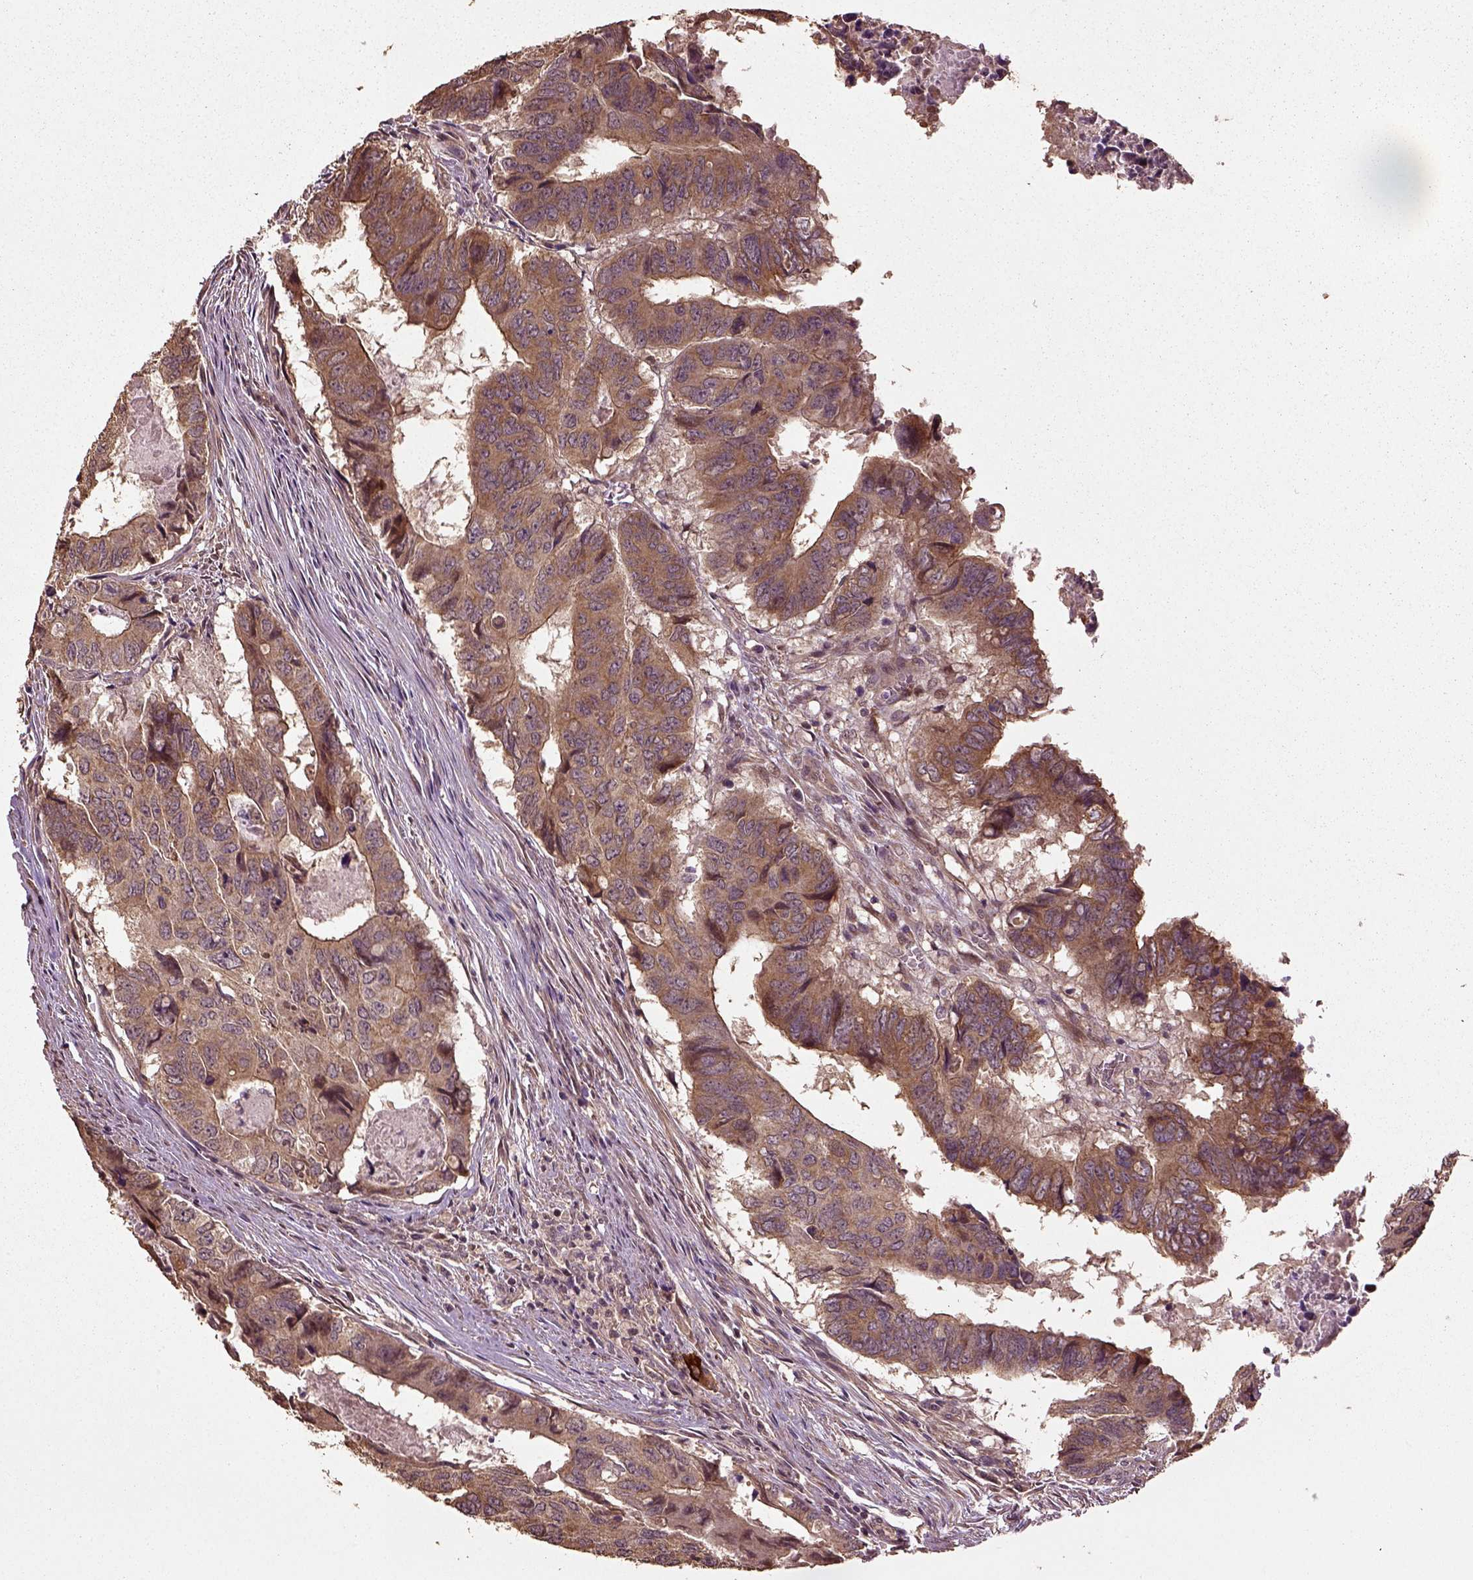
{"staining": {"intensity": "moderate", "quantity": ">75%", "location": "cytoplasmic/membranous"}, "tissue": "colorectal cancer", "cell_type": "Tumor cells", "image_type": "cancer", "snomed": [{"axis": "morphology", "description": "Adenocarcinoma, NOS"}, {"axis": "topography", "description": "Colon"}], "caption": "Moderate cytoplasmic/membranous staining for a protein is present in about >75% of tumor cells of colorectal cancer (adenocarcinoma) using IHC.", "gene": "ERV3-1", "patient": {"sex": "male", "age": 79}}